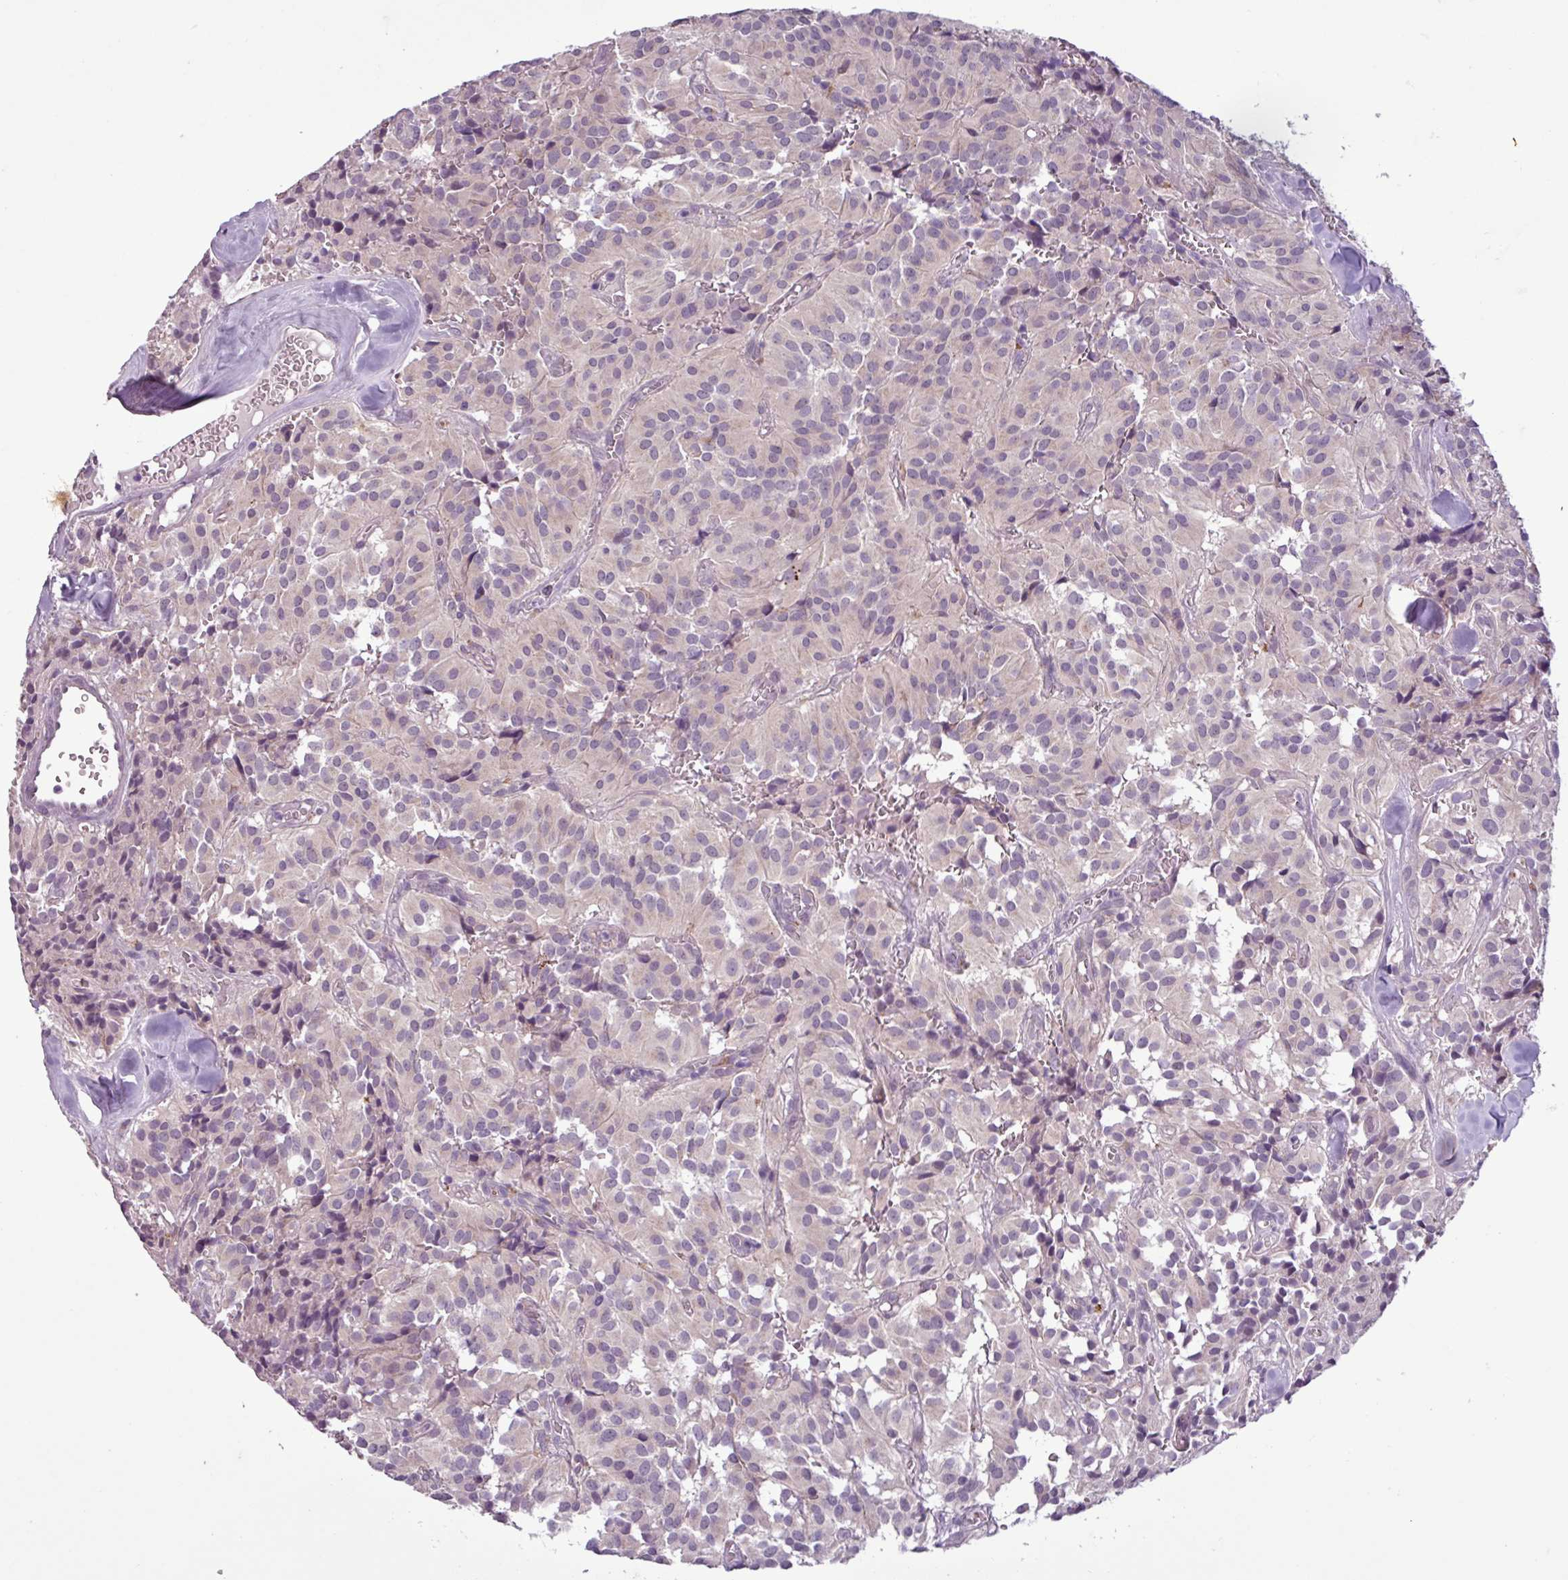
{"staining": {"intensity": "negative", "quantity": "none", "location": "none"}, "tissue": "glioma", "cell_type": "Tumor cells", "image_type": "cancer", "snomed": [{"axis": "morphology", "description": "Glioma, malignant, Low grade"}, {"axis": "topography", "description": "Brain"}], "caption": "Immunohistochemistry photomicrograph of neoplastic tissue: glioma stained with DAB (3,3'-diaminobenzidine) shows no significant protein positivity in tumor cells.", "gene": "C9orf24", "patient": {"sex": "male", "age": 42}}